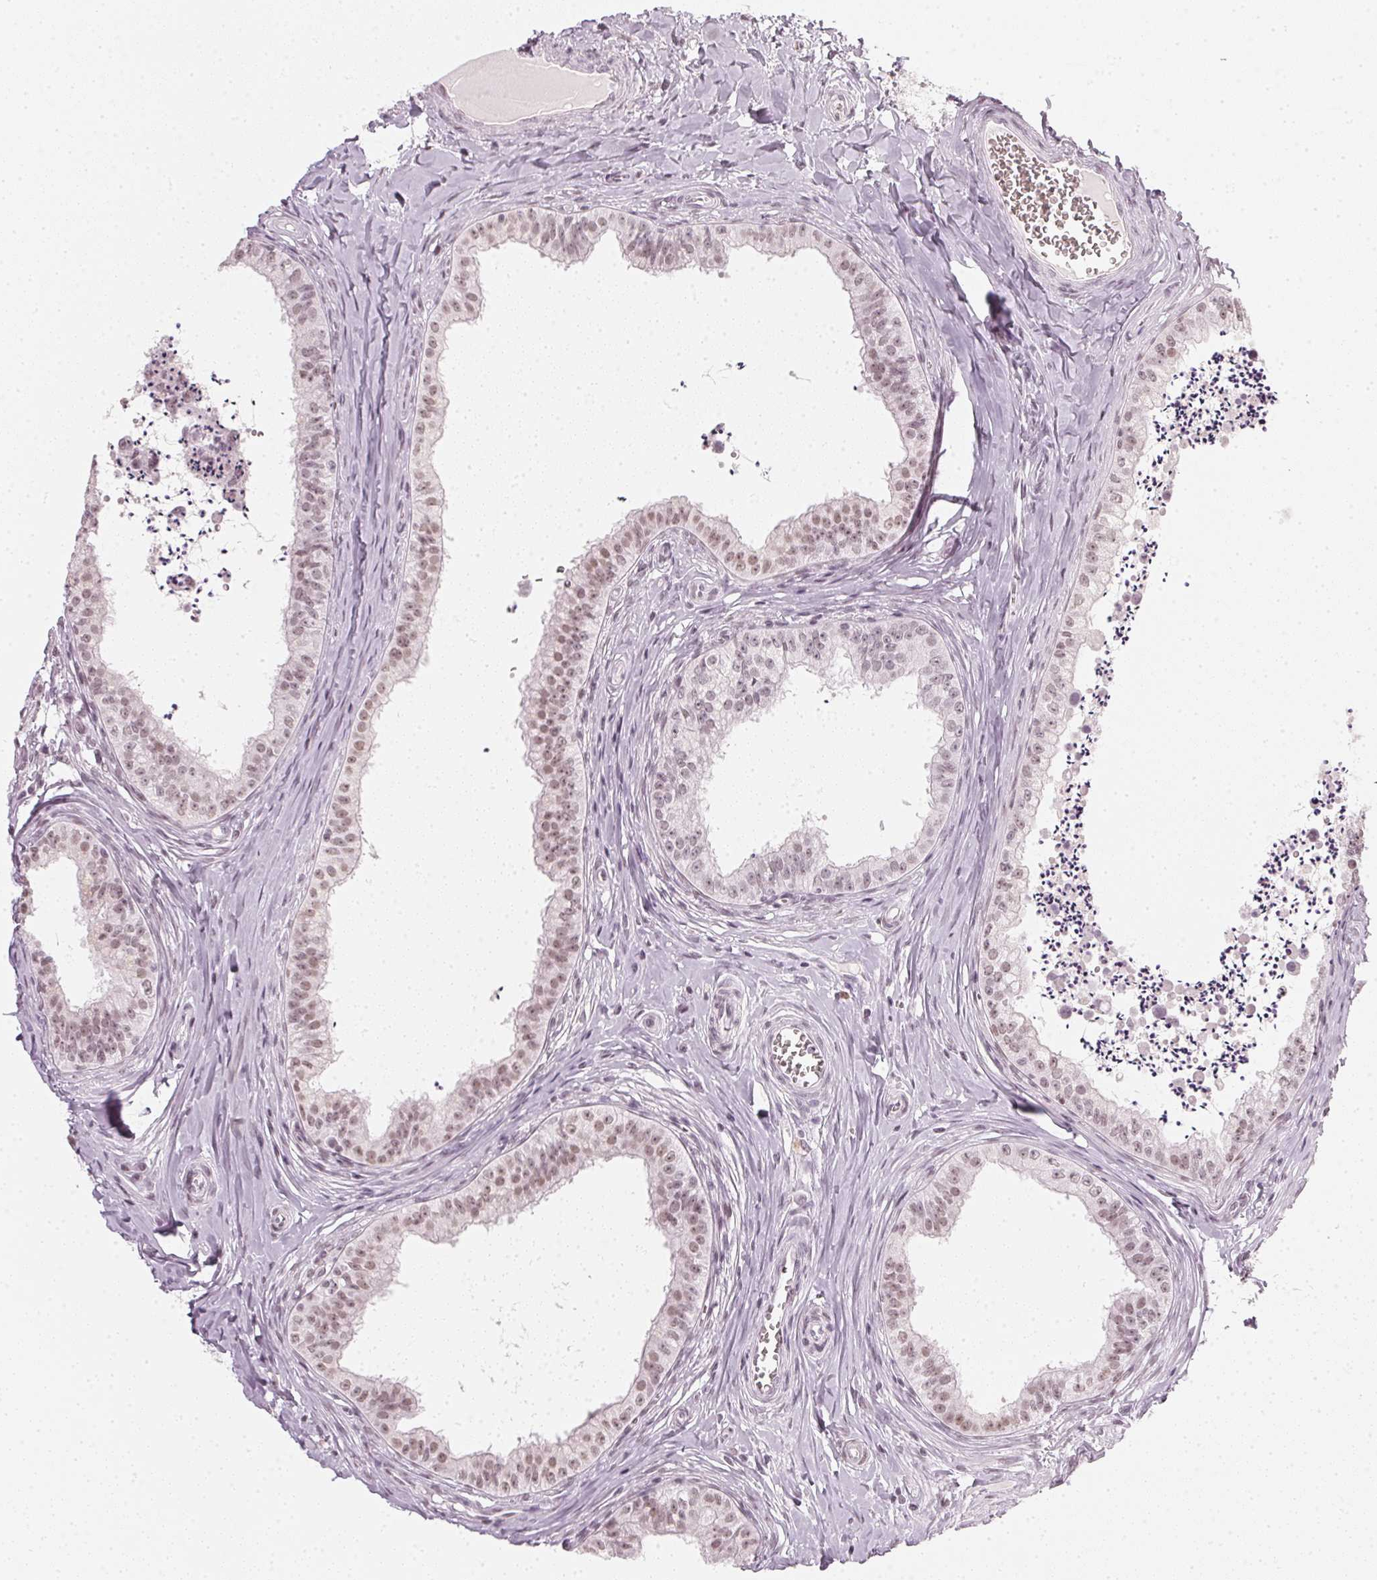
{"staining": {"intensity": "weak", "quantity": ">75%", "location": "nuclear"}, "tissue": "epididymis", "cell_type": "Glandular cells", "image_type": "normal", "snomed": [{"axis": "morphology", "description": "Normal tissue, NOS"}, {"axis": "topography", "description": "Epididymis"}], "caption": "Immunohistochemical staining of normal human epididymis reveals weak nuclear protein positivity in approximately >75% of glandular cells.", "gene": "DNAJC6", "patient": {"sex": "male", "age": 24}}